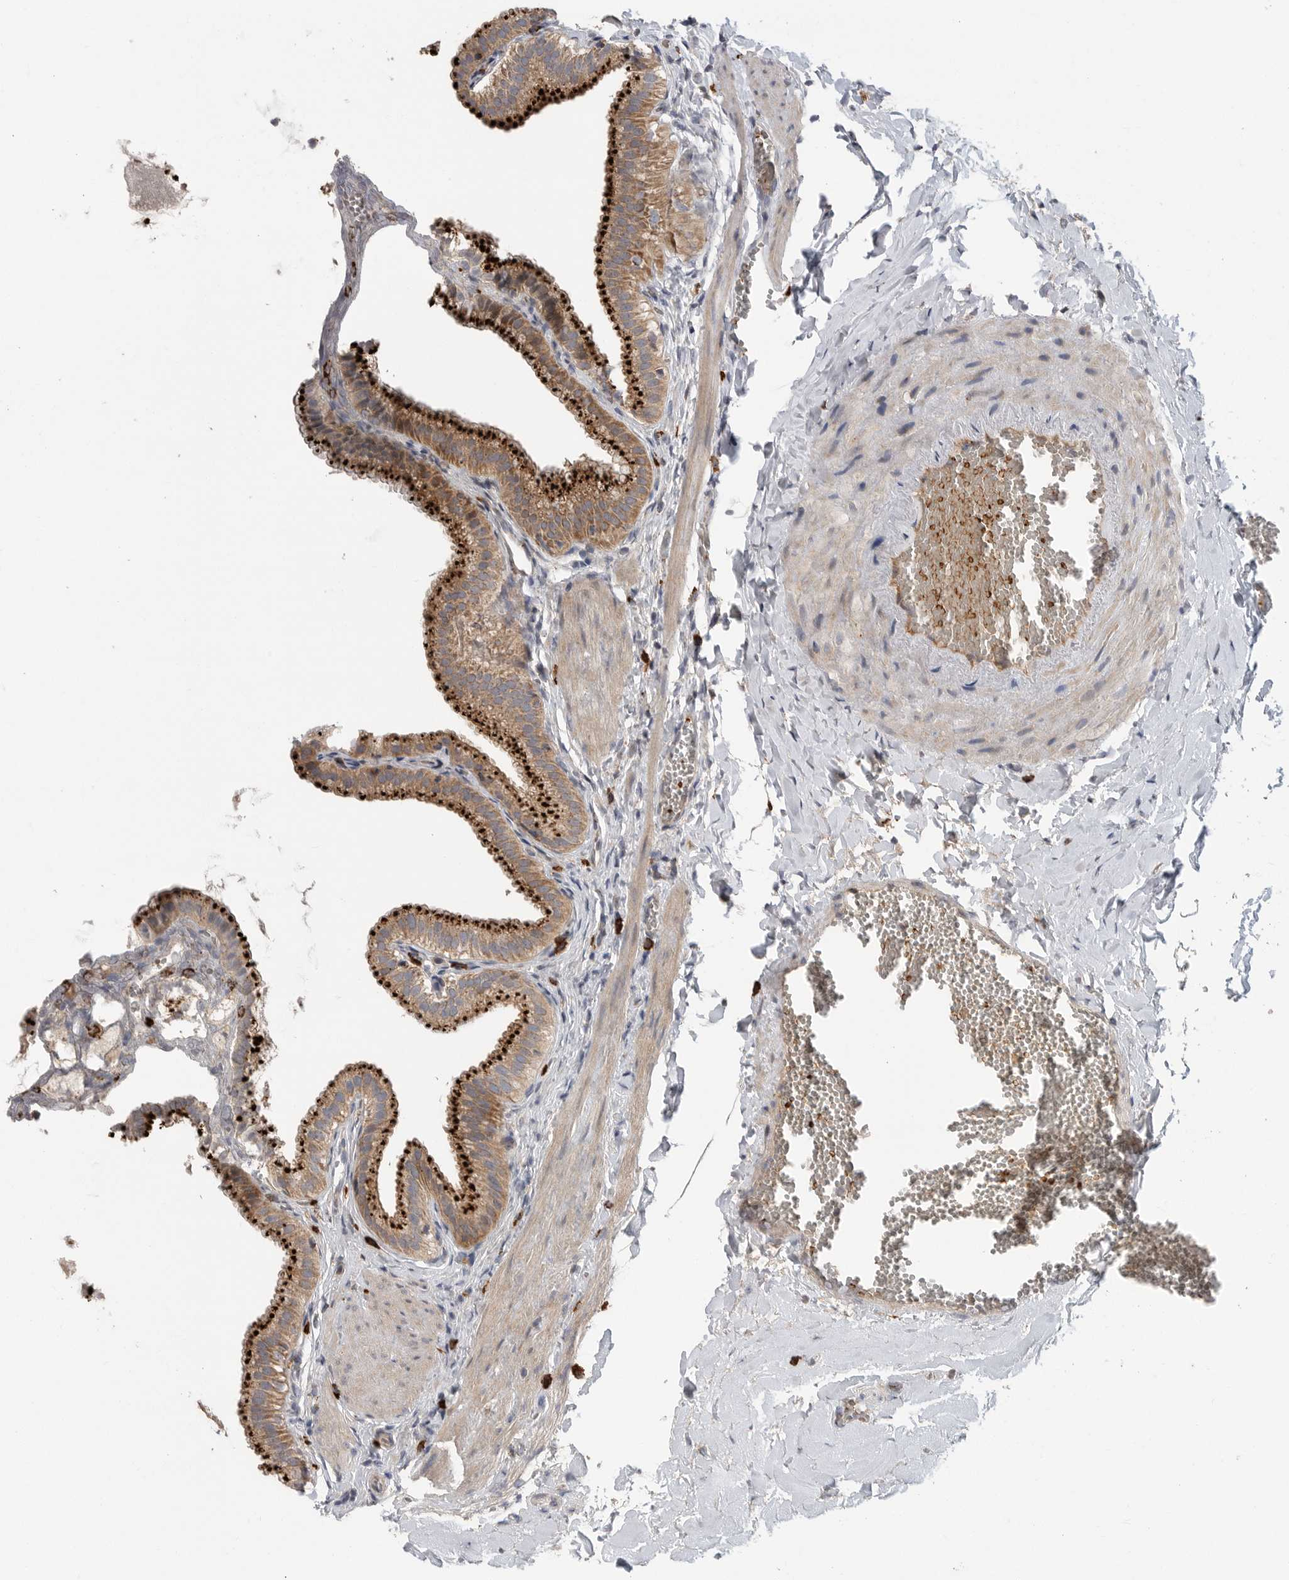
{"staining": {"intensity": "strong", "quantity": ">75%", "location": "cytoplasmic/membranous"}, "tissue": "gallbladder", "cell_type": "Glandular cells", "image_type": "normal", "snomed": [{"axis": "morphology", "description": "Normal tissue, NOS"}, {"axis": "topography", "description": "Gallbladder"}], "caption": "Approximately >75% of glandular cells in unremarkable human gallbladder reveal strong cytoplasmic/membranous protein positivity as visualized by brown immunohistochemical staining.", "gene": "GALNS", "patient": {"sex": "male", "age": 38}}